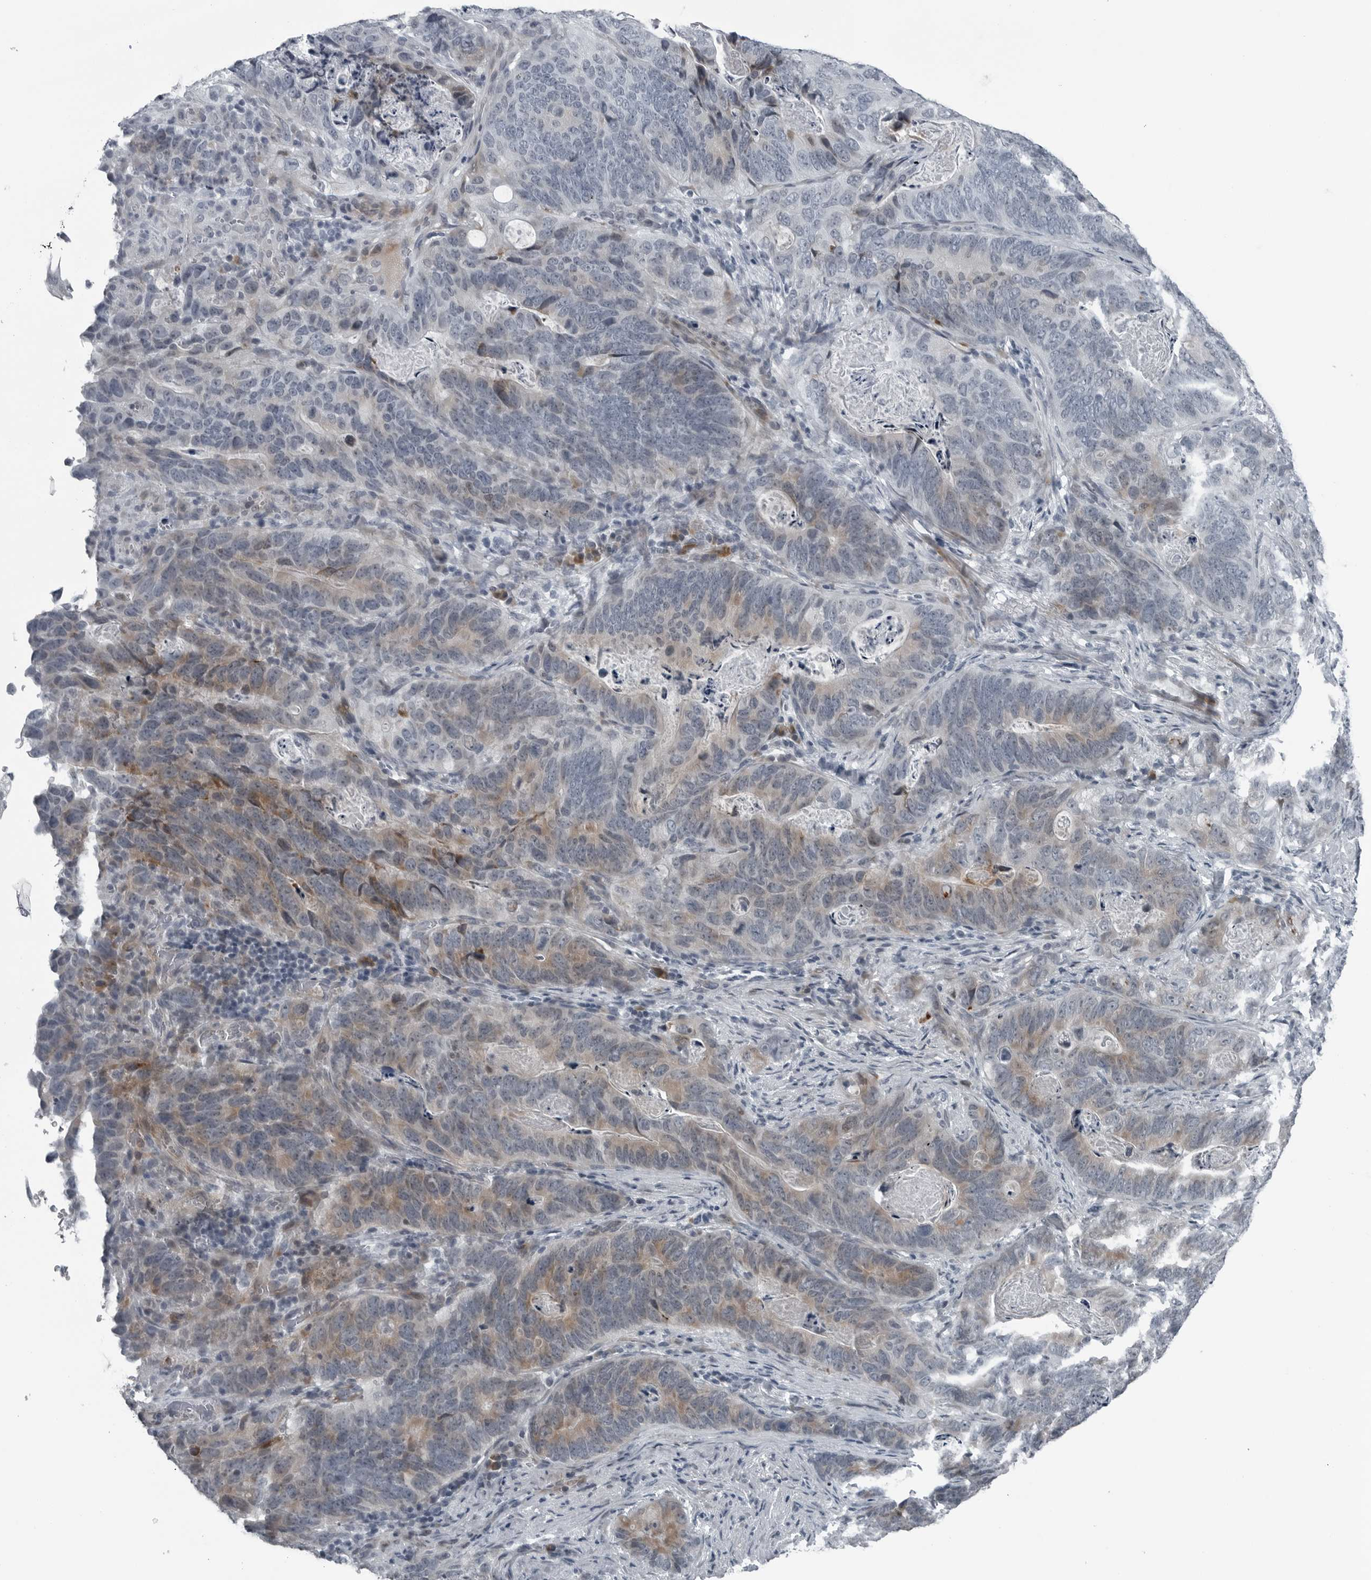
{"staining": {"intensity": "weak", "quantity": "25%-75%", "location": "cytoplasmic/membranous"}, "tissue": "stomach cancer", "cell_type": "Tumor cells", "image_type": "cancer", "snomed": [{"axis": "morphology", "description": "Normal tissue, NOS"}, {"axis": "morphology", "description": "Adenocarcinoma, NOS"}, {"axis": "topography", "description": "Stomach"}], "caption": "Protein staining demonstrates weak cytoplasmic/membranous expression in approximately 25%-75% of tumor cells in stomach cancer.", "gene": "DNAAF11", "patient": {"sex": "female", "age": 89}}